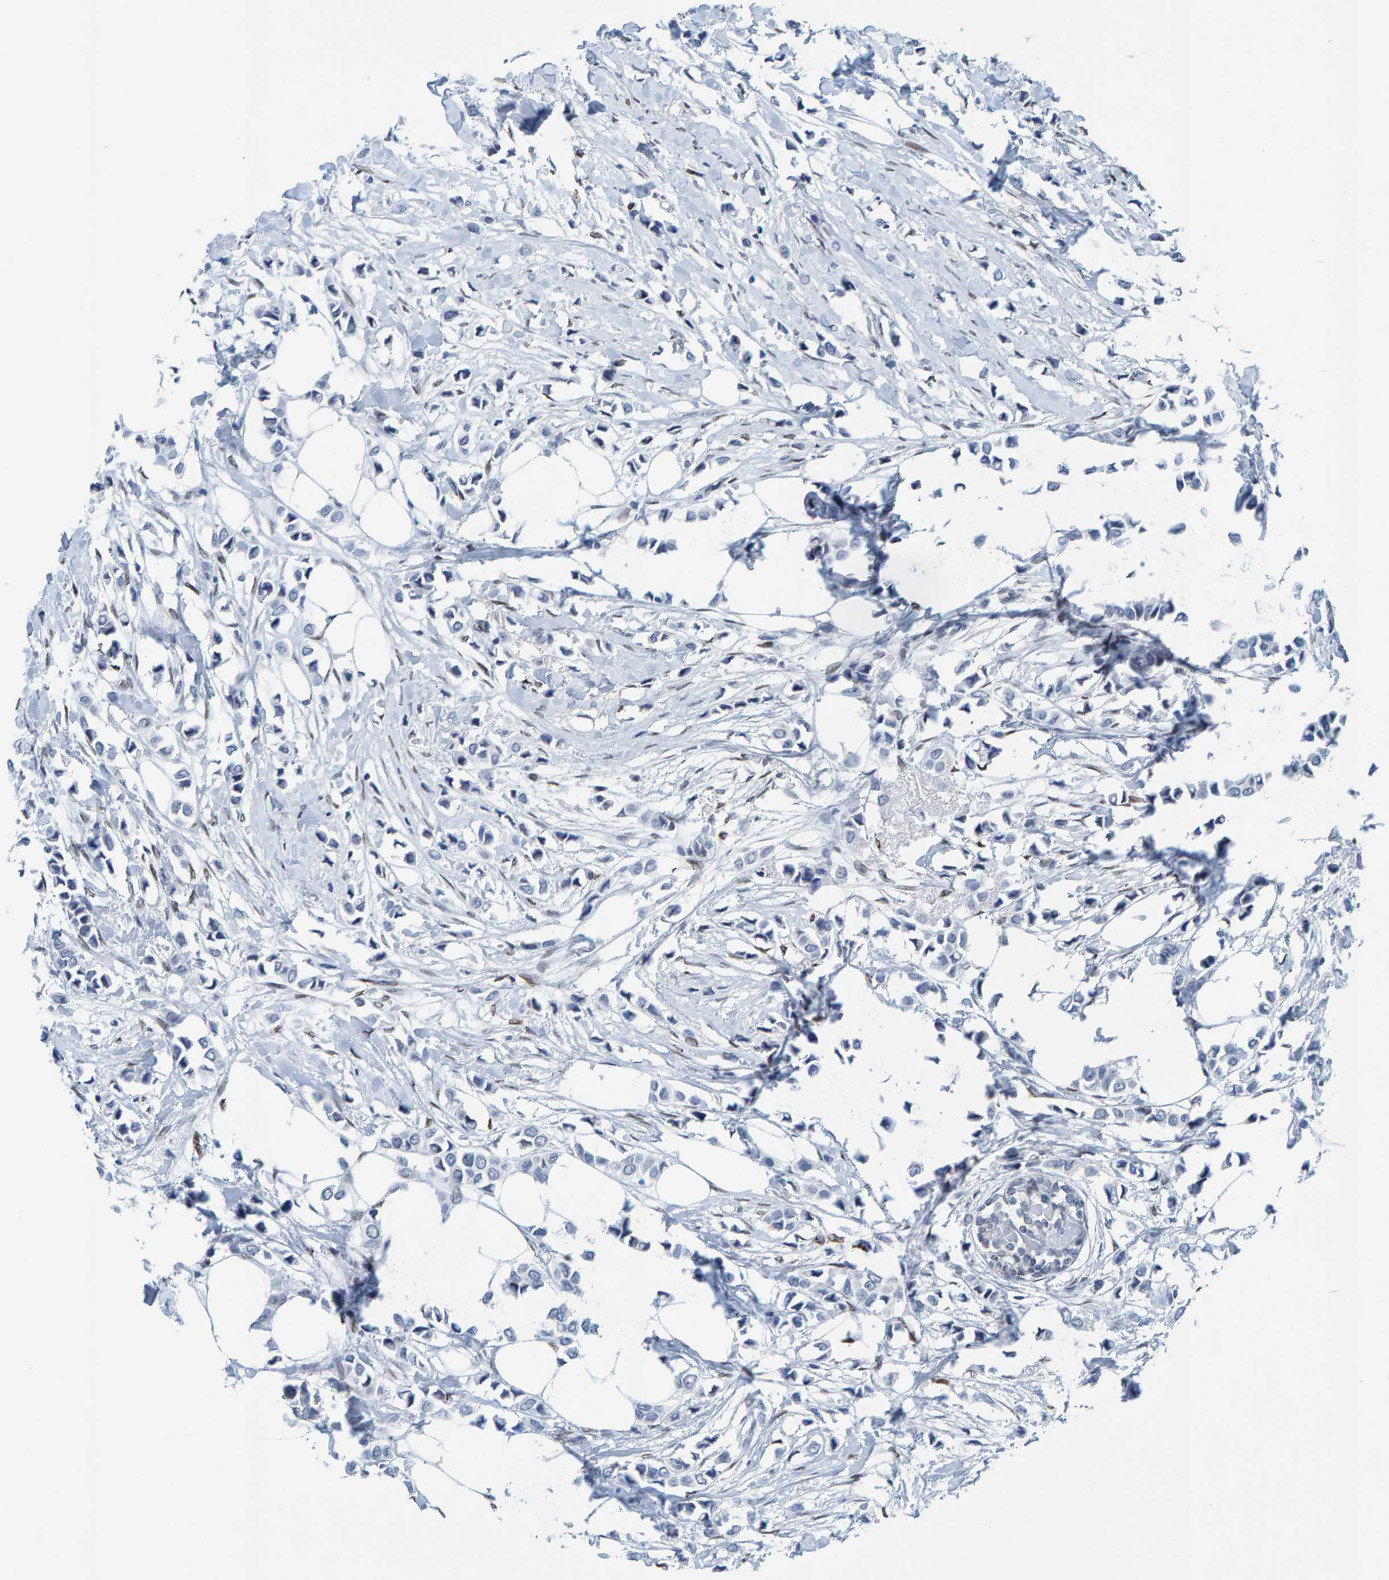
{"staining": {"intensity": "negative", "quantity": "none", "location": "none"}, "tissue": "breast cancer", "cell_type": "Tumor cells", "image_type": "cancer", "snomed": [{"axis": "morphology", "description": "Lobular carcinoma"}, {"axis": "topography", "description": "Breast"}], "caption": "Tumor cells are negative for protein expression in human breast lobular carcinoma. (Immunohistochemistry, brightfield microscopy, high magnification).", "gene": "LMNB2", "patient": {"sex": "female", "age": 51}}